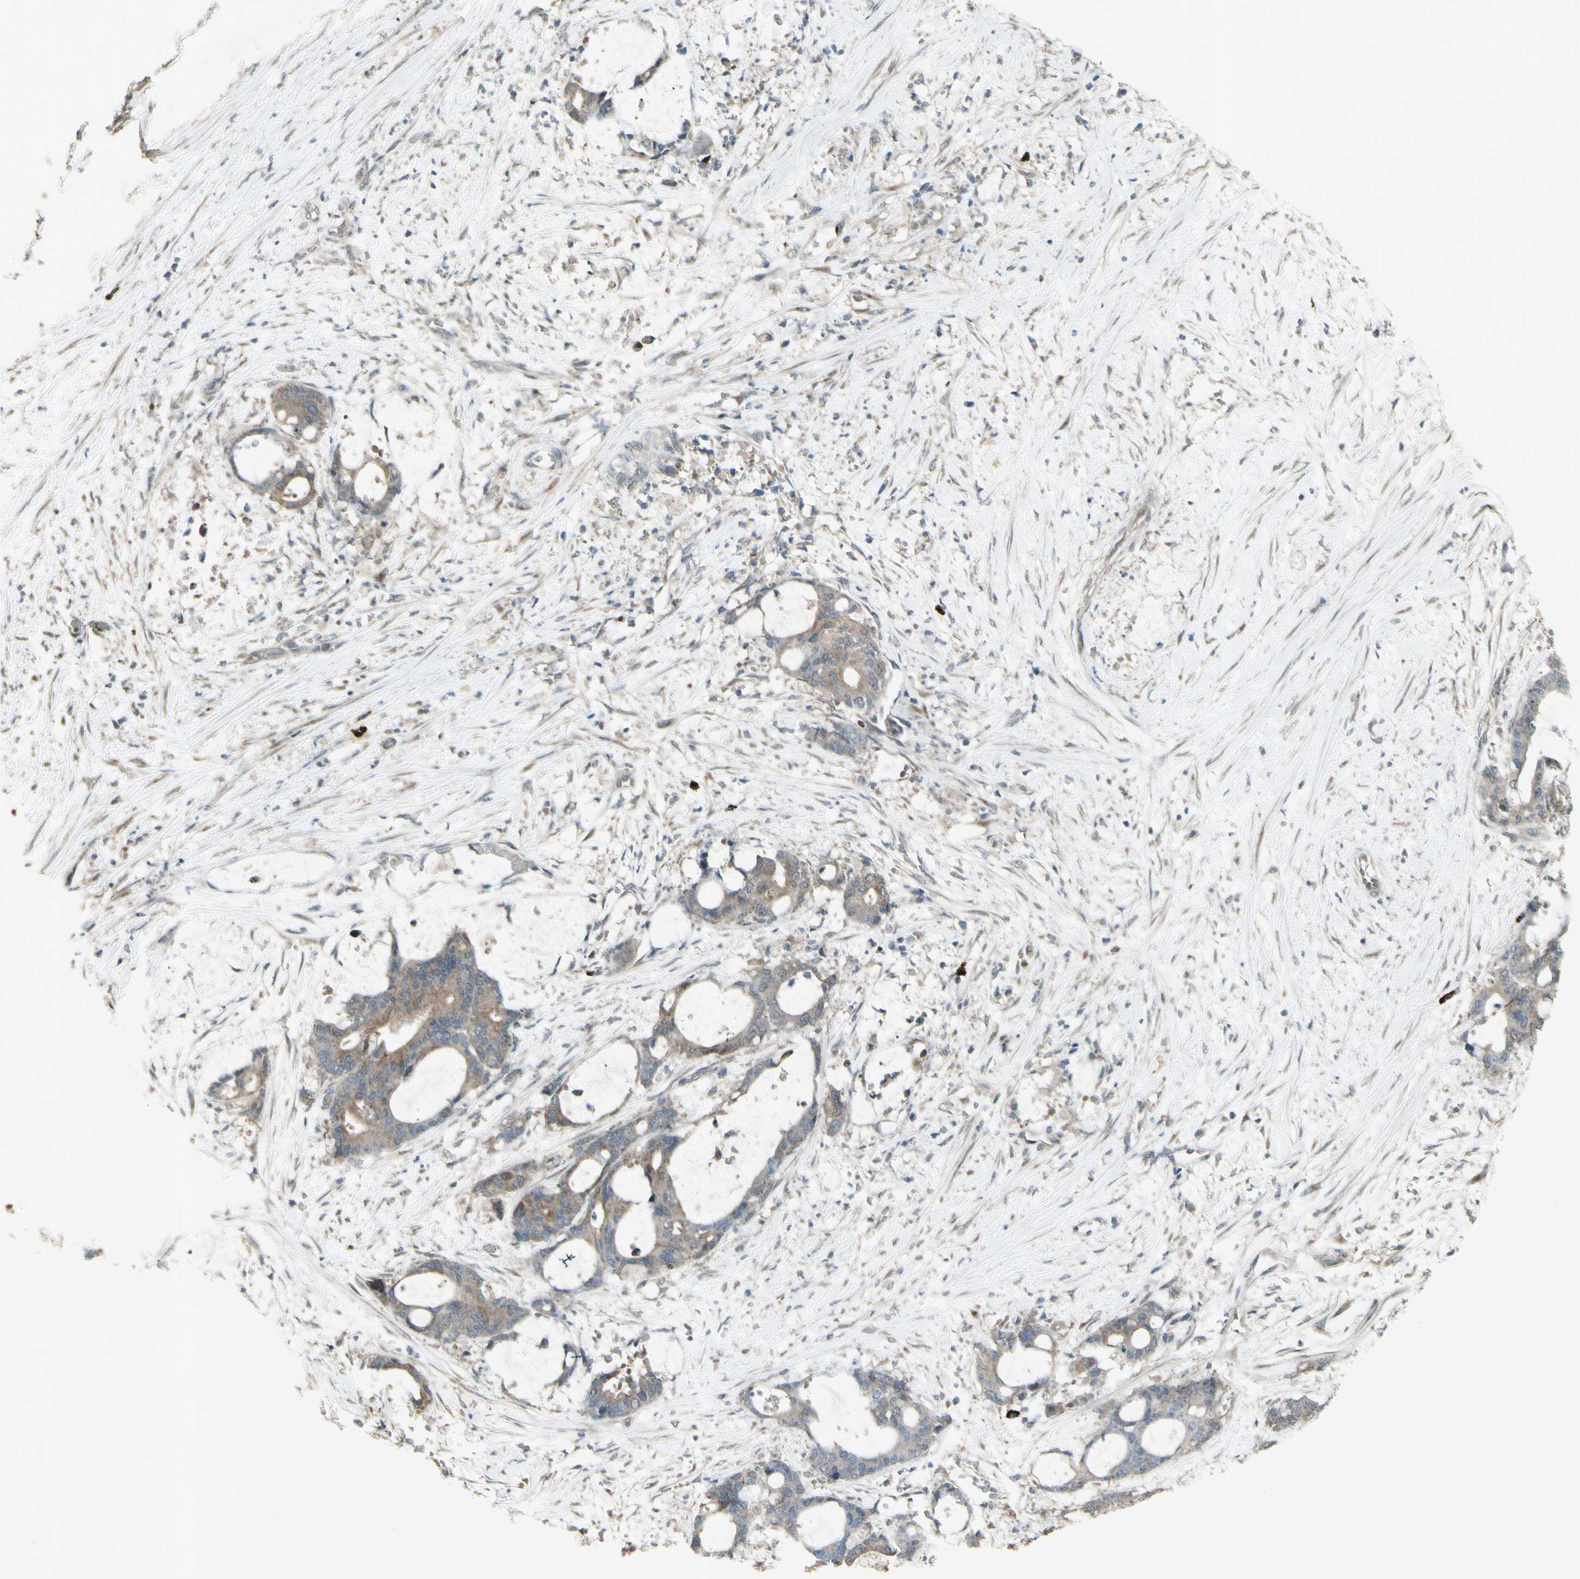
{"staining": {"intensity": "weak", "quantity": ">75%", "location": "cytoplasmic/membranous"}, "tissue": "liver cancer", "cell_type": "Tumor cells", "image_type": "cancer", "snomed": [{"axis": "morphology", "description": "Cholangiocarcinoma"}, {"axis": "topography", "description": "Liver"}], "caption": "Liver cancer stained for a protein demonstrates weak cytoplasmic/membranous positivity in tumor cells.", "gene": "GRAMD1B", "patient": {"sex": "female", "age": 73}}